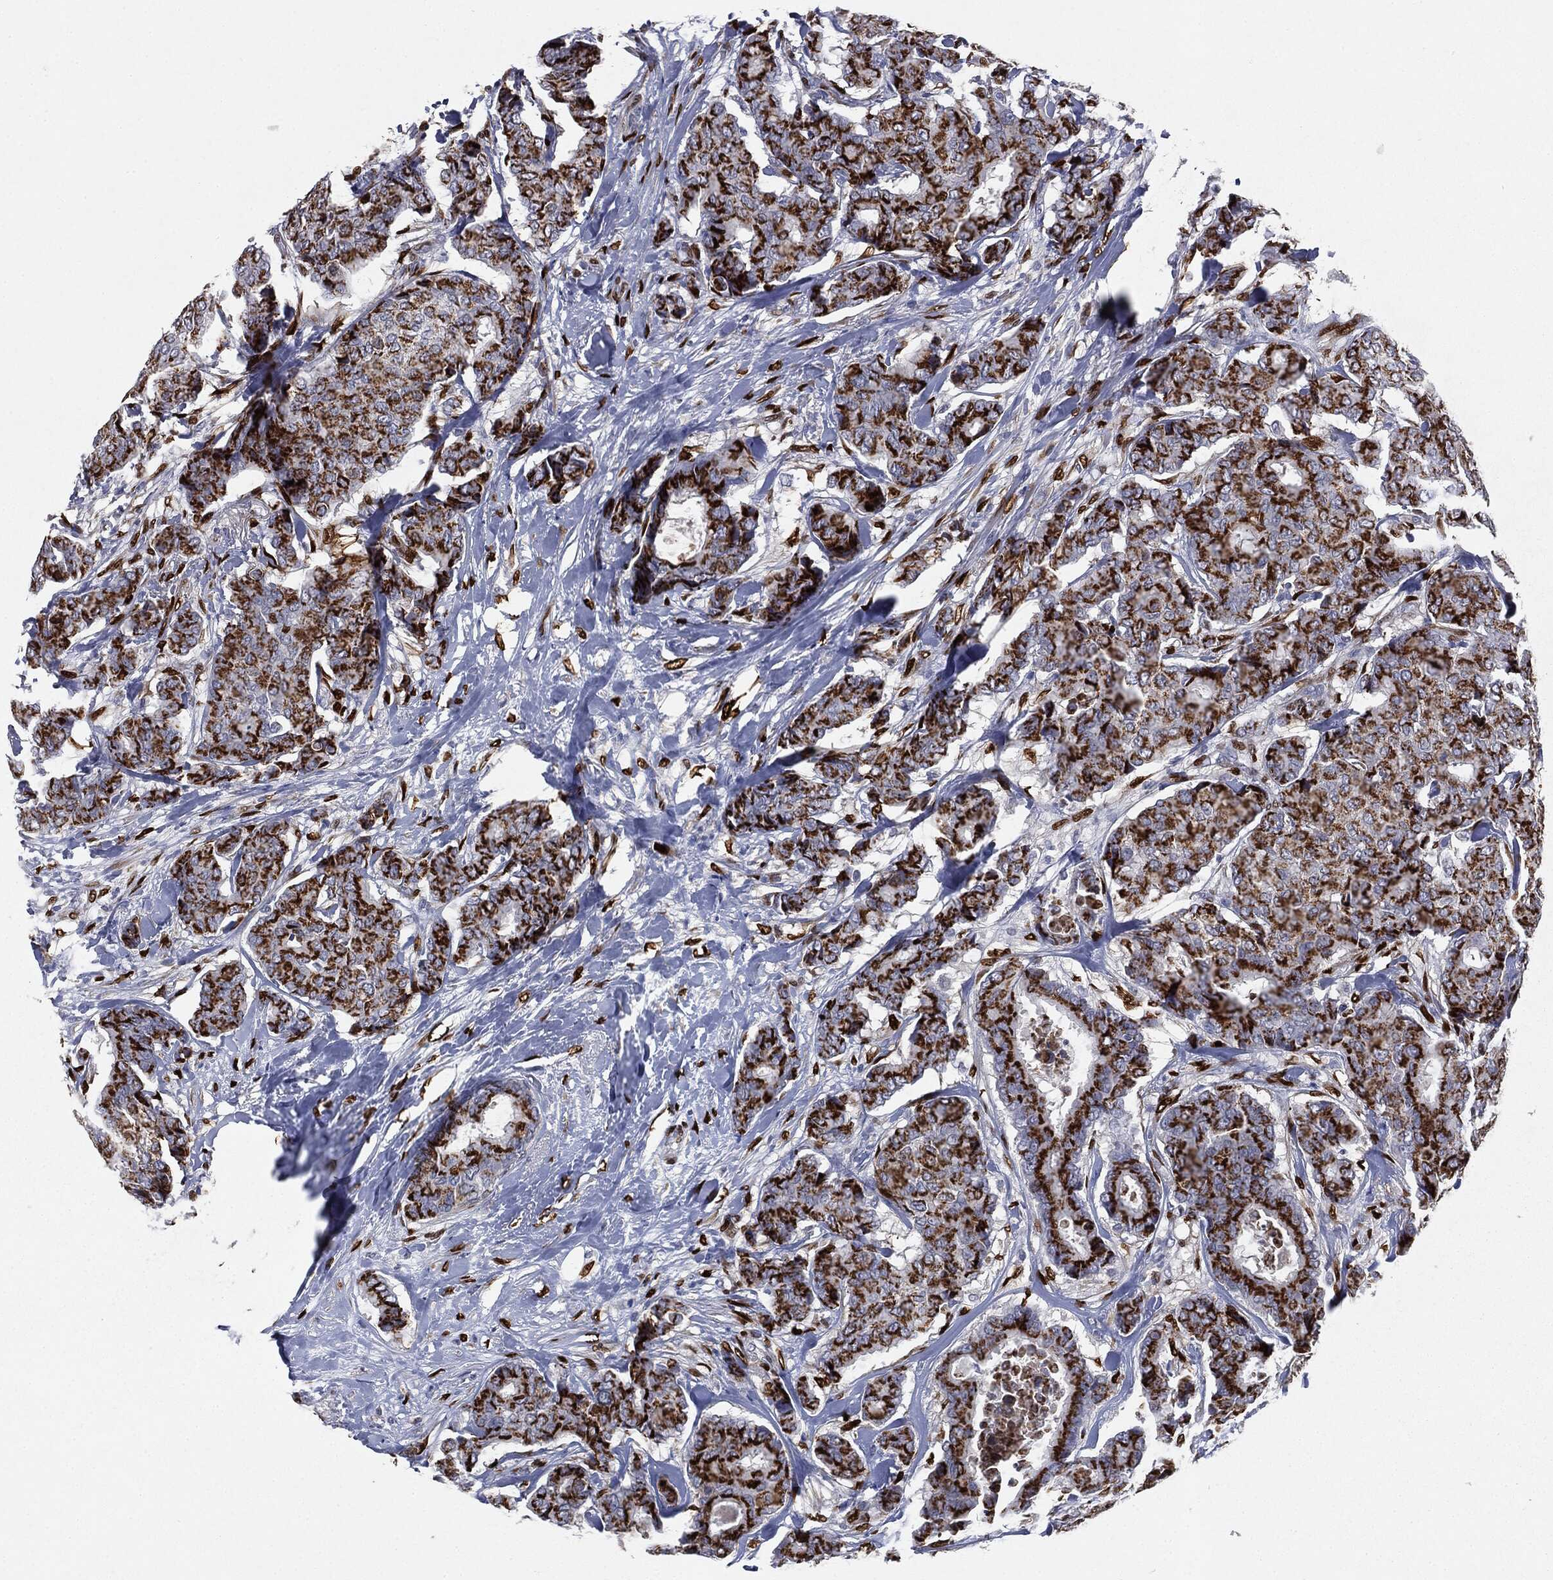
{"staining": {"intensity": "strong", "quantity": ">75%", "location": "cytoplasmic/membranous"}, "tissue": "breast cancer", "cell_type": "Tumor cells", "image_type": "cancer", "snomed": [{"axis": "morphology", "description": "Duct carcinoma"}, {"axis": "topography", "description": "Breast"}], "caption": "The image displays staining of infiltrating ductal carcinoma (breast), revealing strong cytoplasmic/membranous protein expression (brown color) within tumor cells.", "gene": "CASD1", "patient": {"sex": "female", "age": 75}}